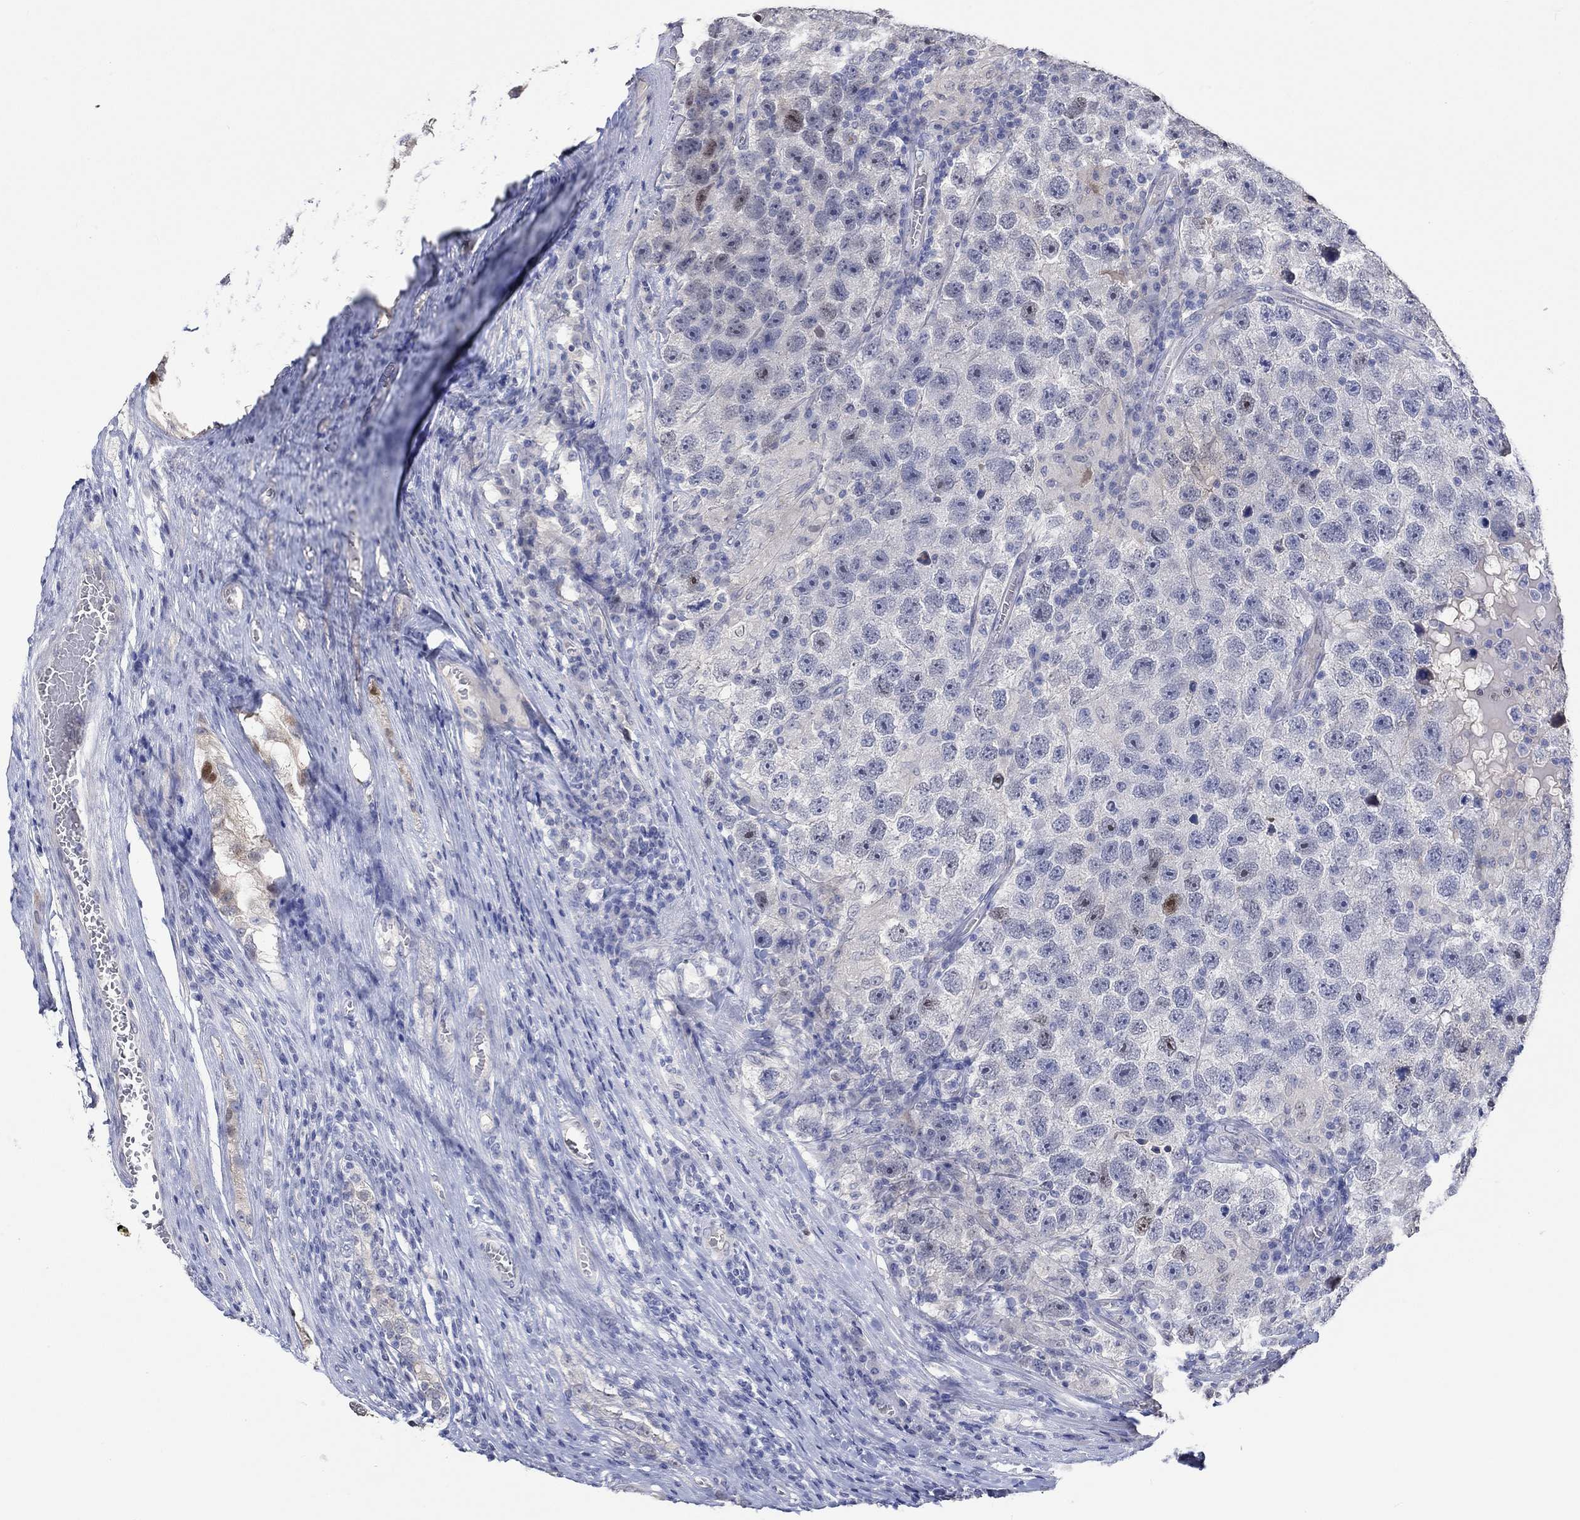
{"staining": {"intensity": "weak", "quantity": "<25%", "location": "nuclear"}, "tissue": "testis cancer", "cell_type": "Tumor cells", "image_type": "cancer", "snomed": [{"axis": "morphology", "description": "Seminoma, NOS"}, {"axis": "topography", "description": "Testis"}], "caption": "Immunohistochemistry photomicrograph of seminoma (testis) stained for a protein (brown), which shows no positivity in tumor cells.", "gene": "PNMA5", "patient": {"sex": "male", "age": 26}}